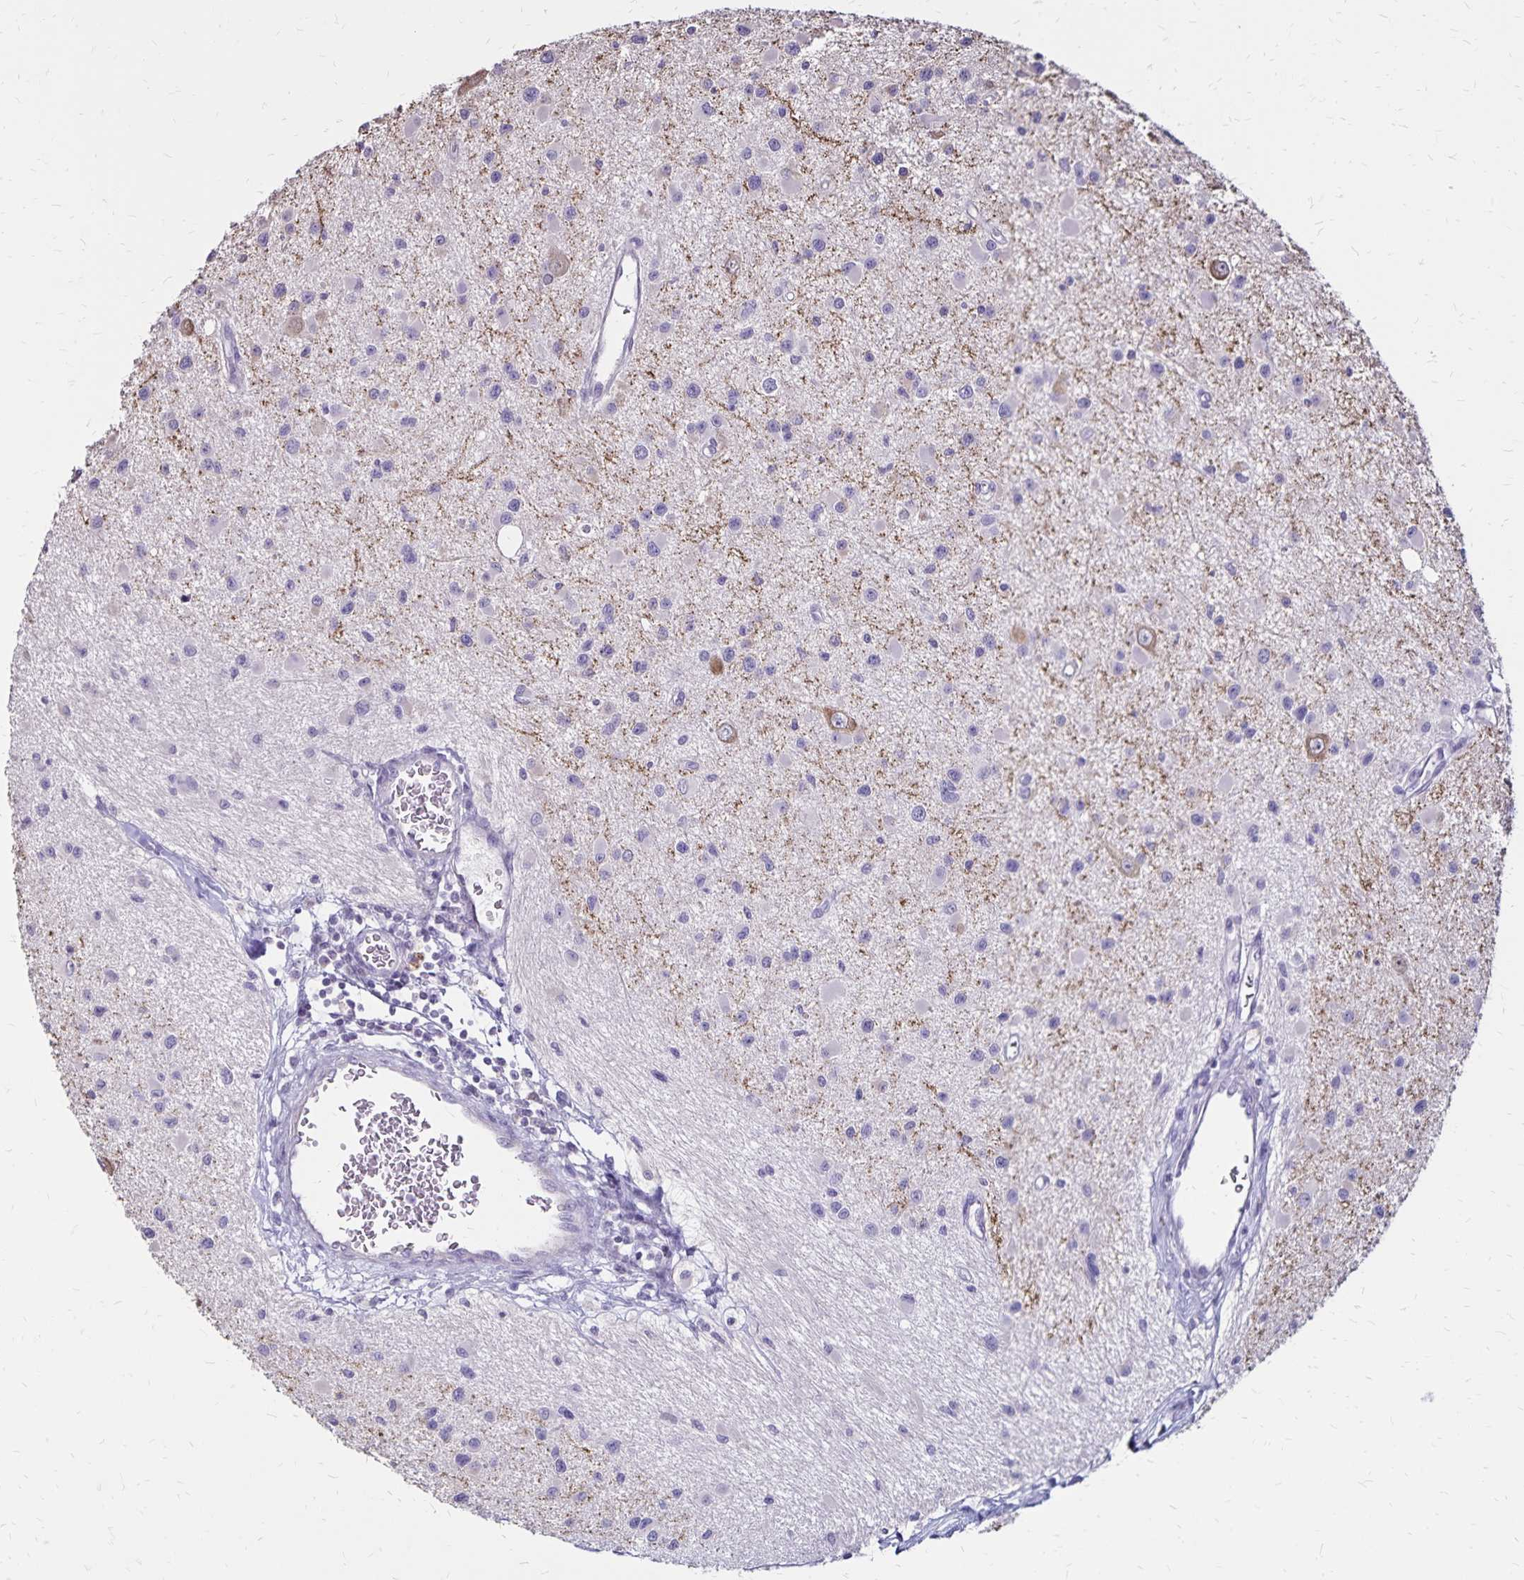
{"staining": {"intensity": "negative", "quantity": "none", "location": "none"}, "tissue": "glioma", "cell_type": "Tumor cells", "image_type": "cancer", "snomed": [{"axis": "morphology", "description": "Glioma, malignant, High grade"}, {"axis": "topography", "description": "Brain"}], "caption": "Immunohistochemistry (IHC) of human glioma shows no staining in tumor cells.", "gene": "SH3GL3", "patient": {"sex": "male", "age": 54}}